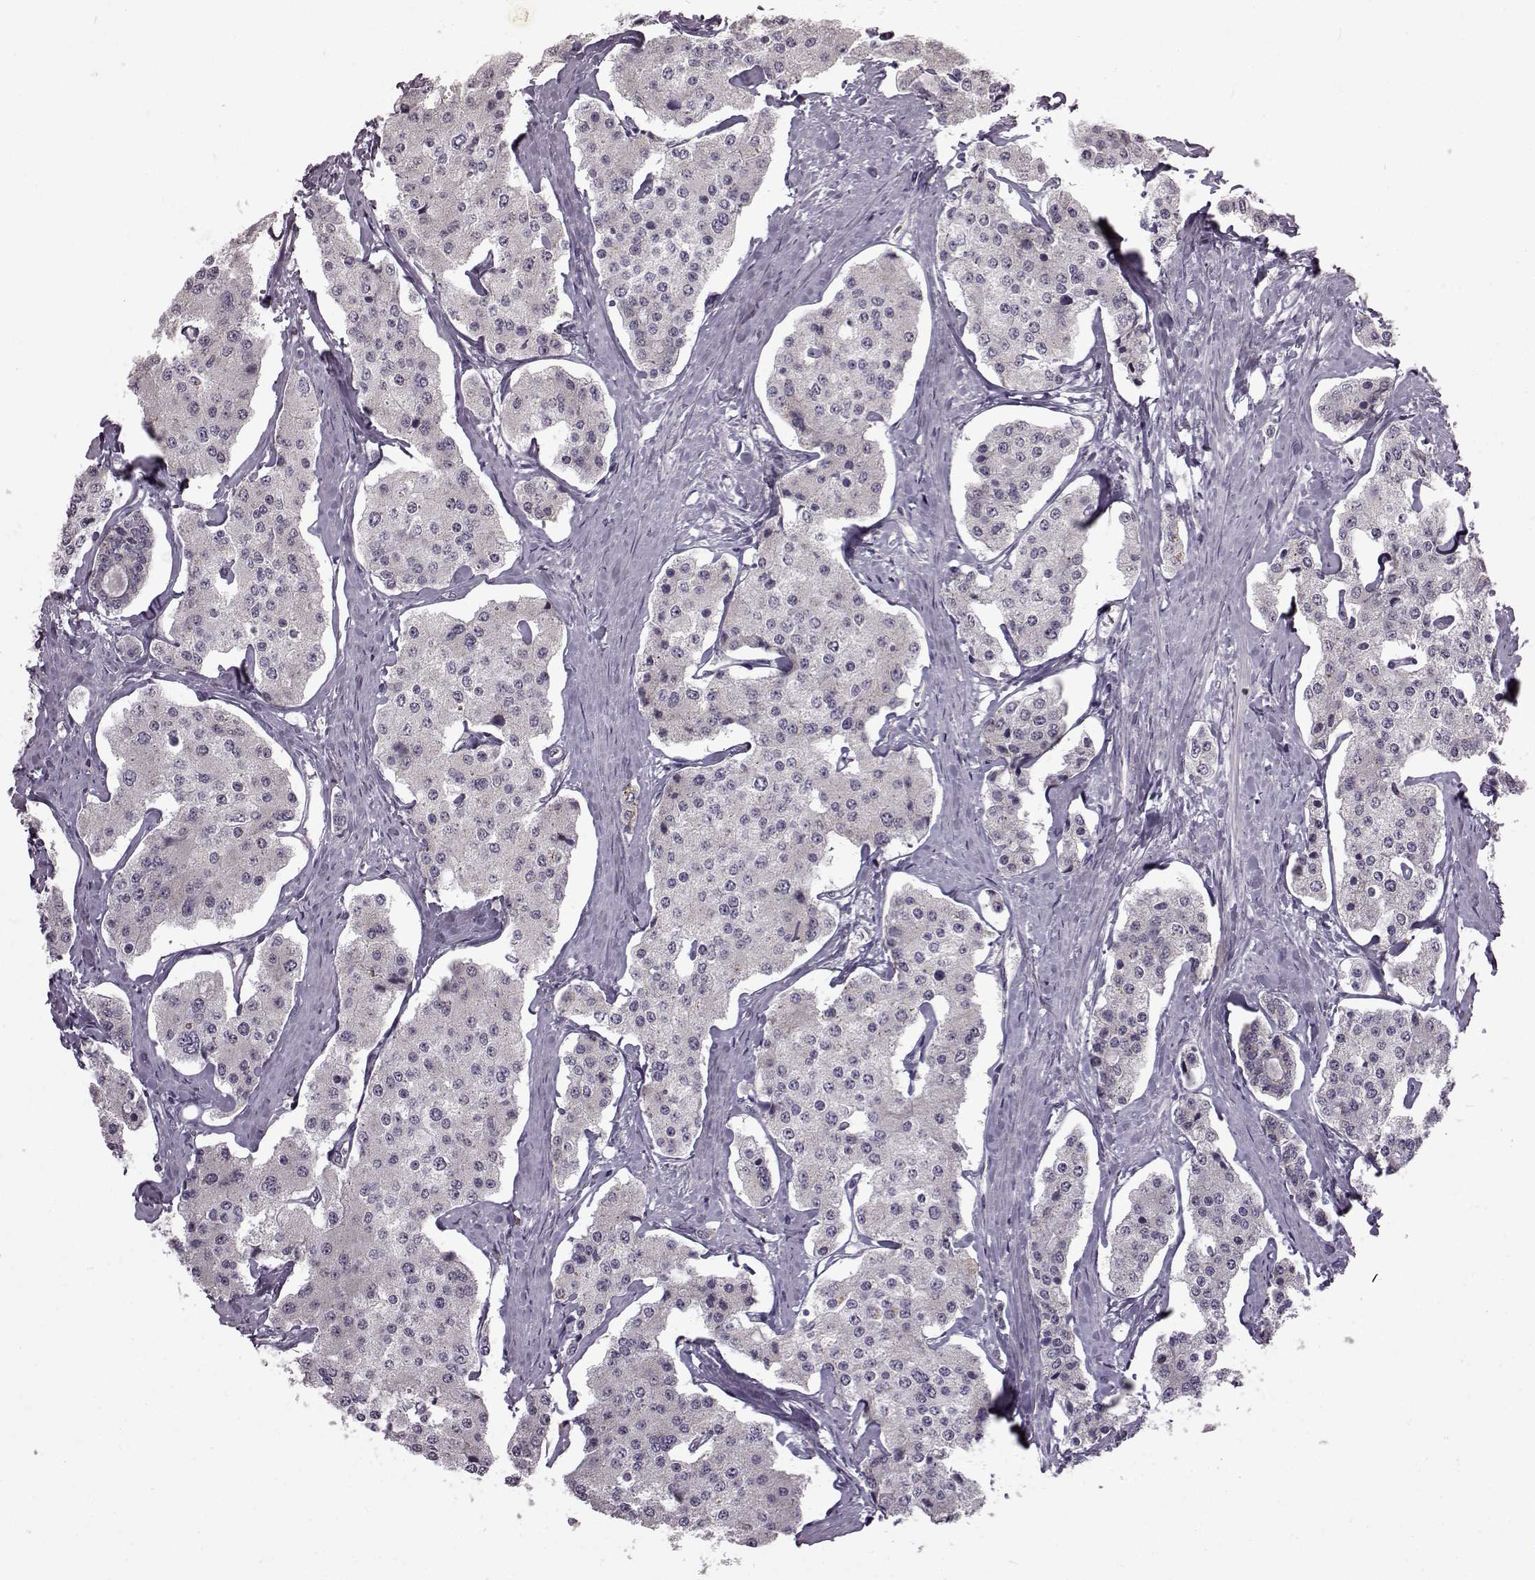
{"staining": {"intensity": "negative", "quantity": "none", "location": "none"}, "tissue": "carcinoid", "cell_type": "Tumor cells", "image_type": "cancer", "snomed": [{"axis": "morphology", "description": "Carcinoid, malignant, NOS"}, {"axis": "topography", "description": "Small intestine"}], "caption": "A high-resolution image shows immunohistochemistry staining of carcinoid, which shows no significant positivity in tumor cells.", "gene": "B3GNT6", "patient": {"sex": "female", "age": 65}}